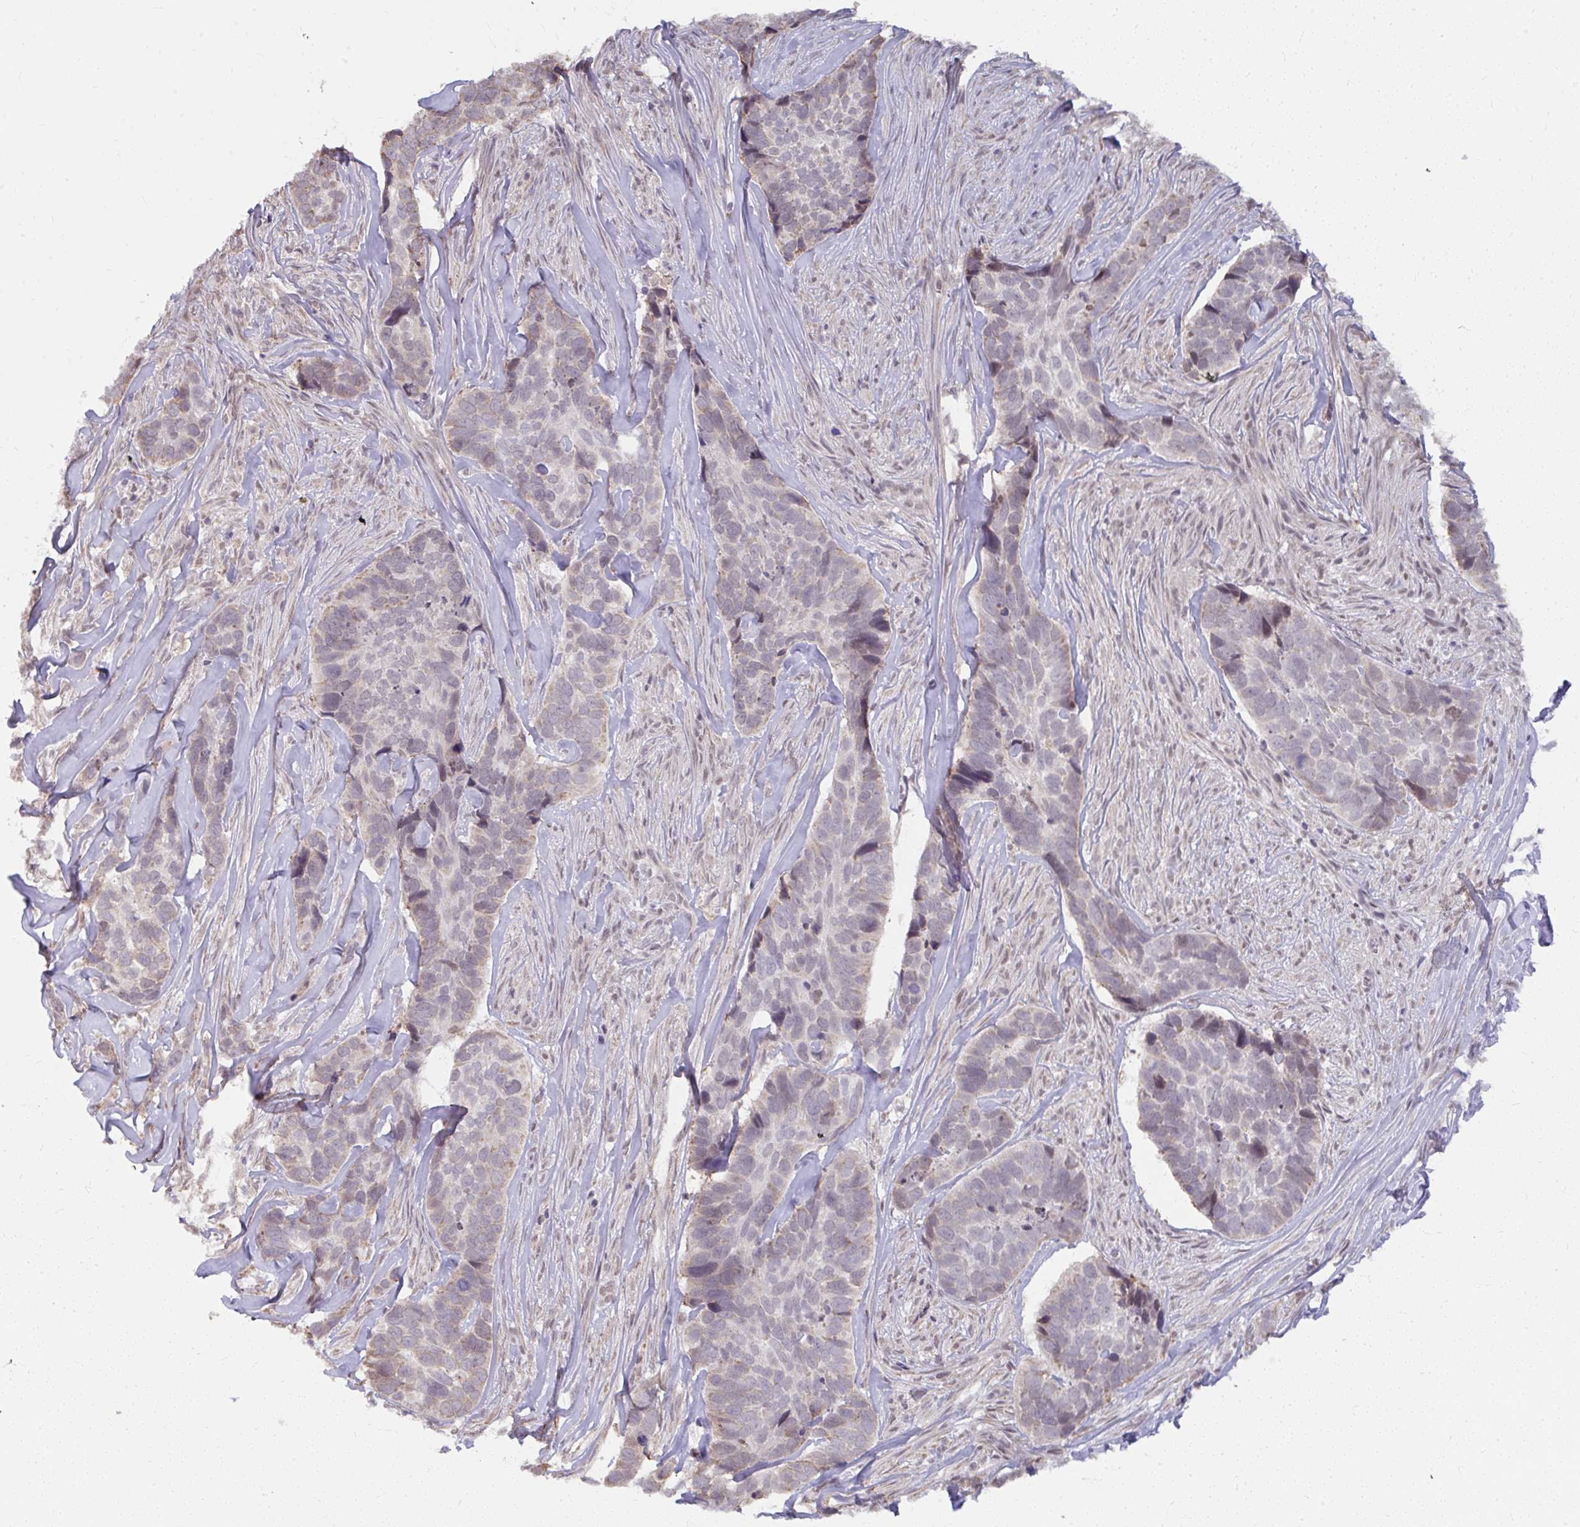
{"staining": {"intensity": "negative", "quantity": "none", "location": "none"}, "tissue": "skin cancer", "cell_type": "Tumor cells", "image_type": "cancer", "snomed": [{"axis": "morphology", "description": "Basal cell carcinoma"}, {"axis": "topography", "description": "Skin"}], "caption": "IHC micrograph of neoplastic tissue: human basal cell carcinoma (skin) stained with DAB (3,3'-diaminobenzidine) displays no significant protein positivity in tumor cells.", "gene": "NMNAT1", "patient": {"sex": "female", "age": 82}}